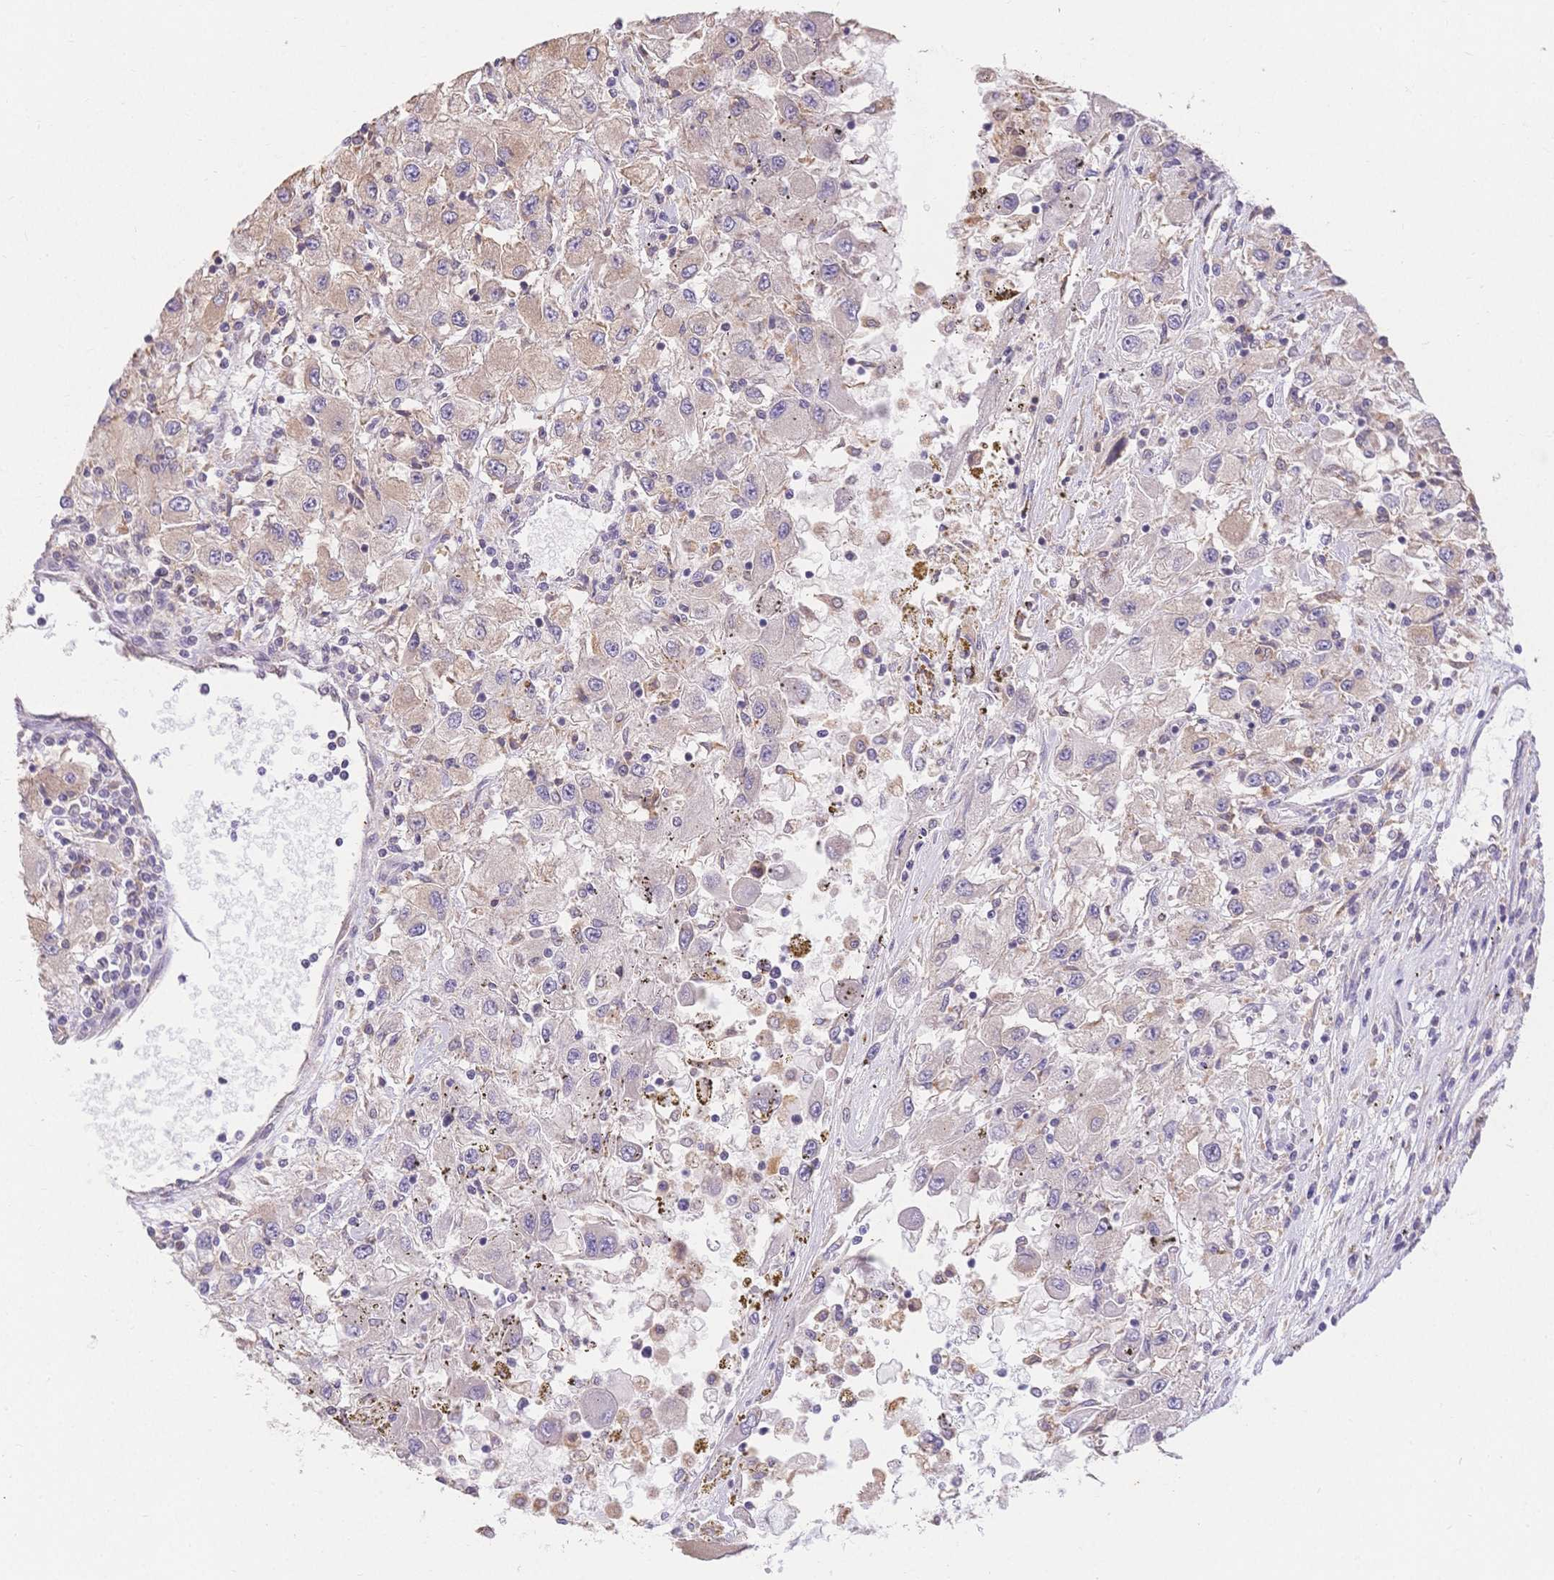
{"staining": {"intensity": "negative", "quantity": "none", "location": "none"}, "tissue": "renal cancer", "cell_type": "Tumor cells", "image_type": "cancer", "snomed": [{"axis": "morphology", "description": "Adenocarcinoma, NOS"}, {"axis": "topography", "description": "Kidney"}], "caption": "This is an immunohistochemistry (IHC) photomicrograph of human adenocarcinoma (renal). There is no expression in tumor cells.", "gene": "HS3ST5", "patient": {"sex": "female", "age": 67}}